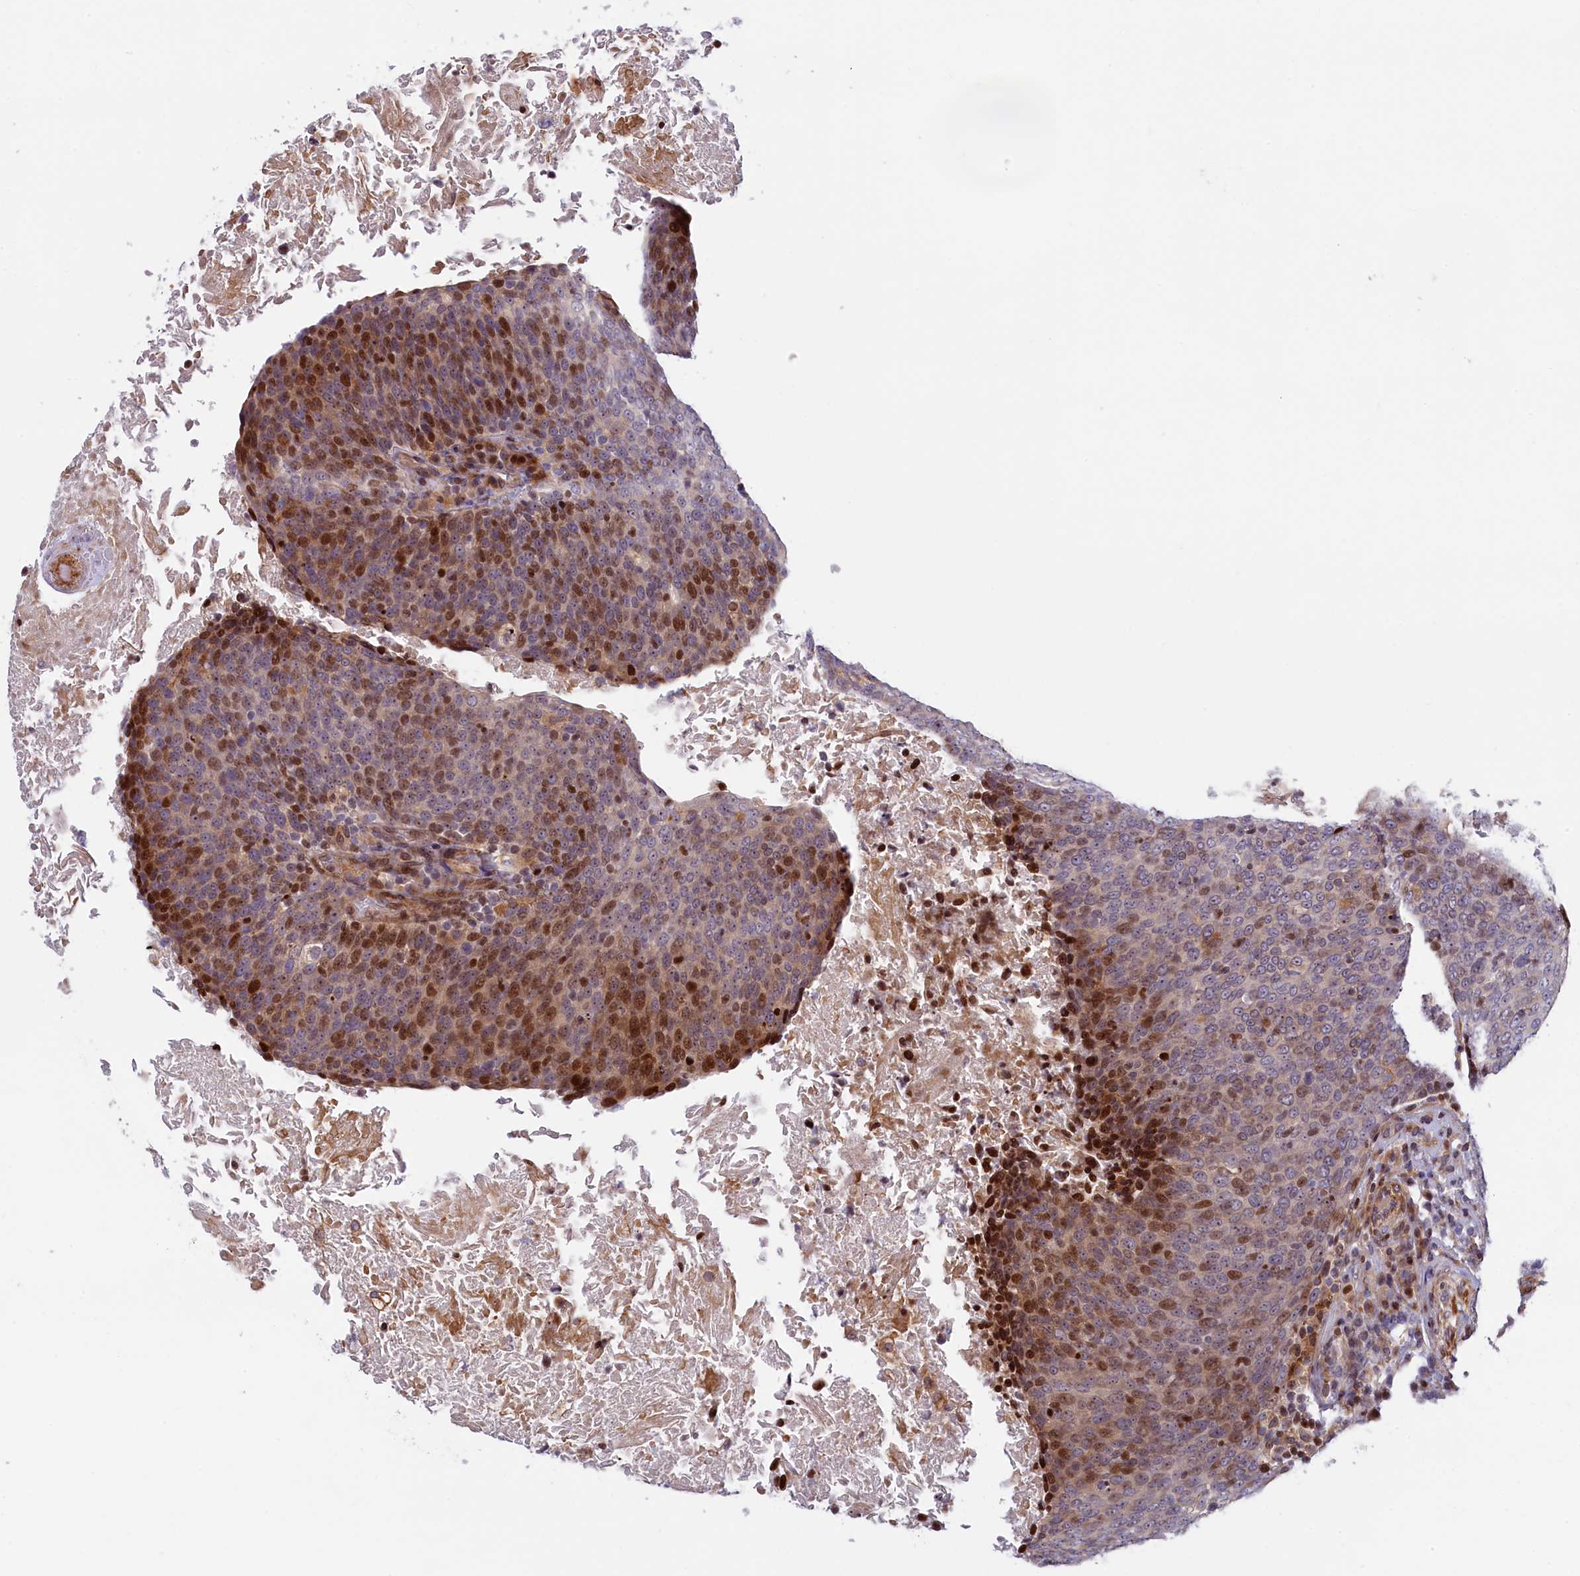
{"staining": {"intensity": "moderate", "quantity": "25%-75%", "location": "nuclear"}, "tissue": "head and neck cancer", "cell_type": "Tumor cells", "image_type": "cancer", "snomed": [{"axis": "morphology", "description": "Squamous cell carcinoma, NOS"}, {"axis": "morphology", "description": "Squamous cell carcinoma, metastatic, NOS"}, {"axis": "topography", "description": "Lymph node"}, {"axis": "topography", "description": "Head-Neck"}], "caption": "IHC photomicrograph of squamous cell carcinoma (head and neck) stained for a protein (brown), which displays medium levels of moderate nuclear expression in about 25%-75% of tumor cells.", "gene": "TGDS", "patient": {"sex": "male", "age": 62}}